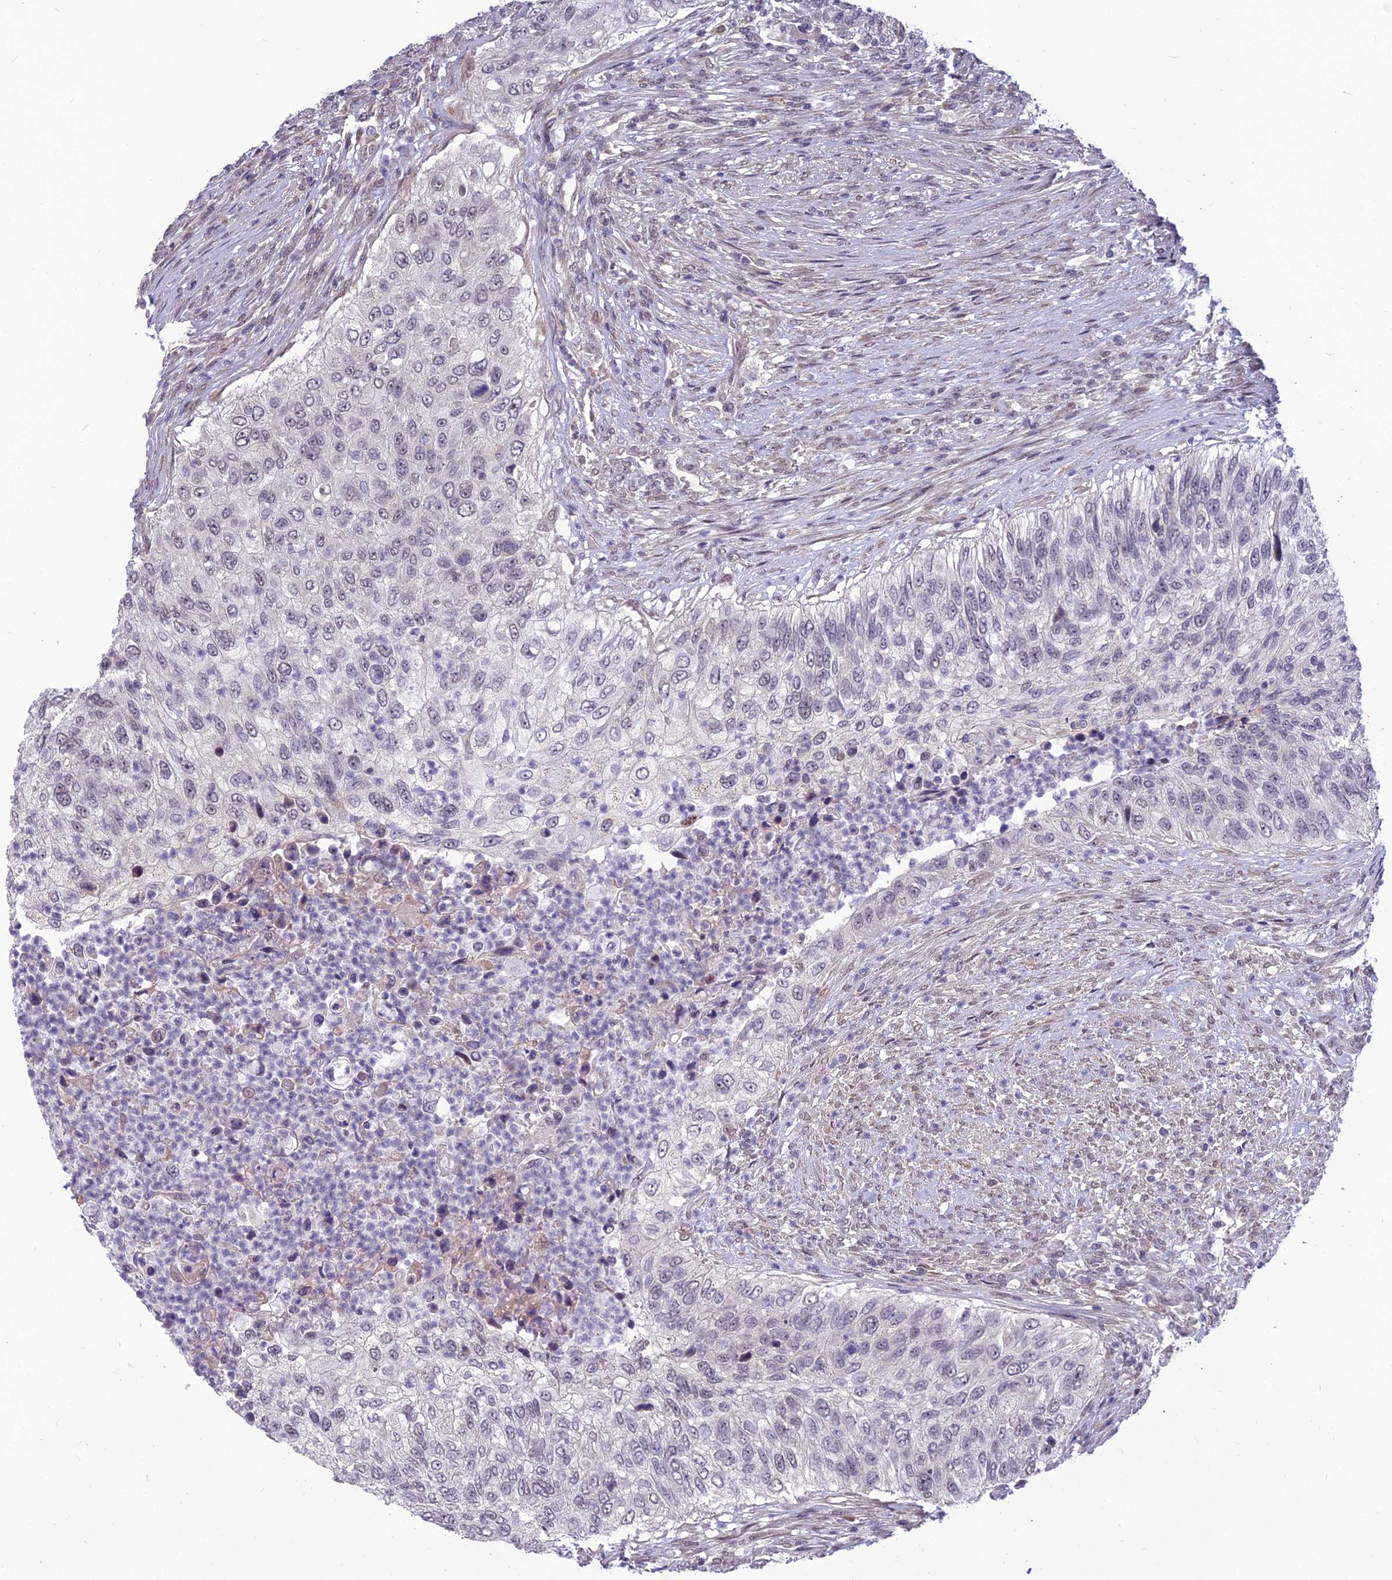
{"staining": {"intensity": "negative", "quantity": "none", "location": "none"}, "tissue": "urothelial cancer", "cell_type": "Tumor cells", "image_type": "cancer", "snomed": [{"axis": "morphology", "description": "Urothelial carcinoma, High grade"}, {"axis": "topography", "description": "Urinary bladder"}], "caption": "This photomicrograph is of urothelial cancer stained with immunohistochemistry (IHC) to label a protein in brown with the nuclei are counter-stained blue. There is no positivity in tumor cells.", "gene": "FBRS", "patient": {"sex": "female", "age": 60}}